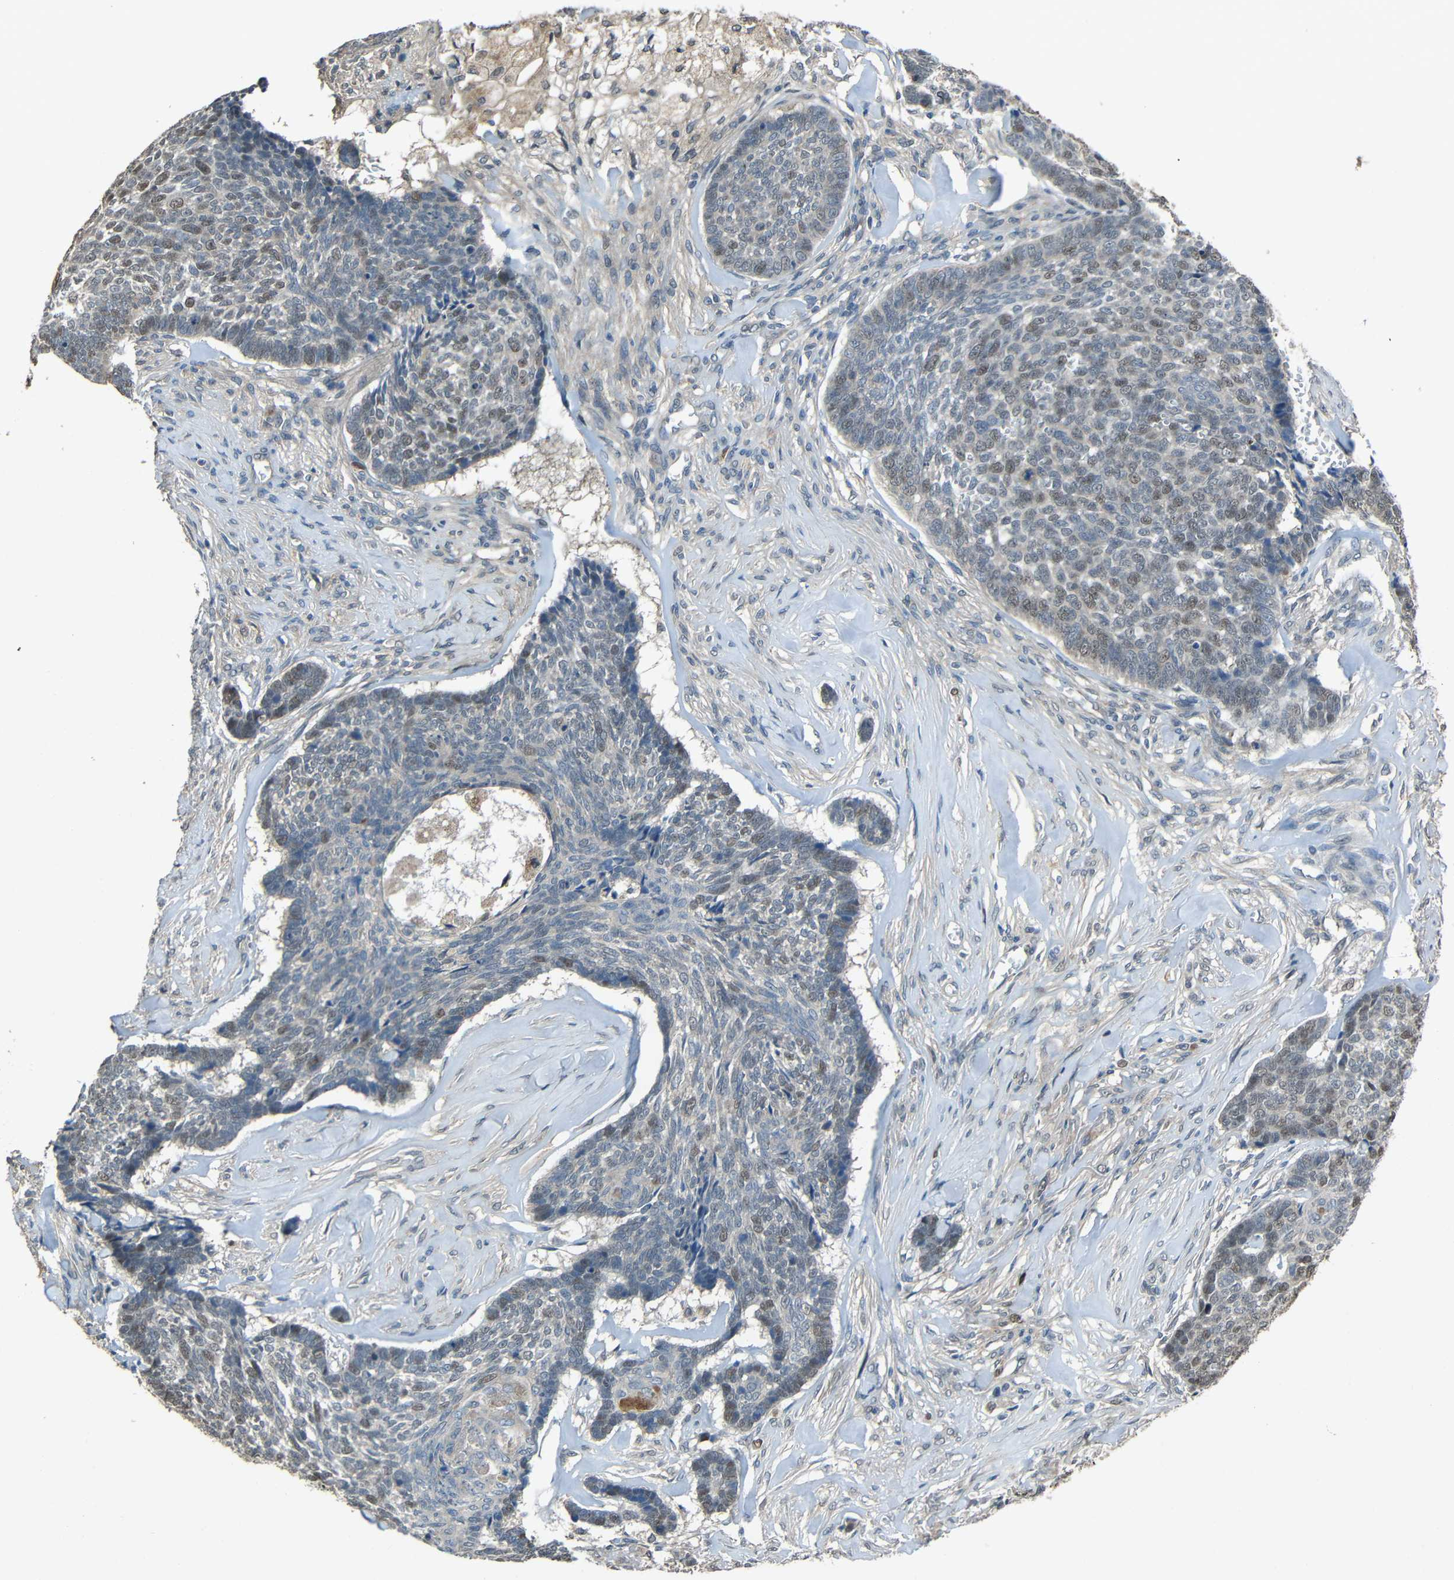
{"staining": {"intensity": "weak", "quantity": "25%-75%", "location": "nuclear"}, "tissue": "skin cancer", "cell_type": "Tumor cells", "image_type": "cancer", "snomed": [{"axis": "morphology", "description": "Basal cell carcinoma"}, {"axis": "topography", "description": "Skin"}], "caption": "IHC photomicrograph of neoplastic tissue: human basal cell carcinoma (skin) stained using IHC reveals low levels of weak protein expression localized specifically in the nuclear of tumor cells, appearing as a nuclear brown color.", "gene": "STBD1", "patient": {"sex": "male", "age": 84}}